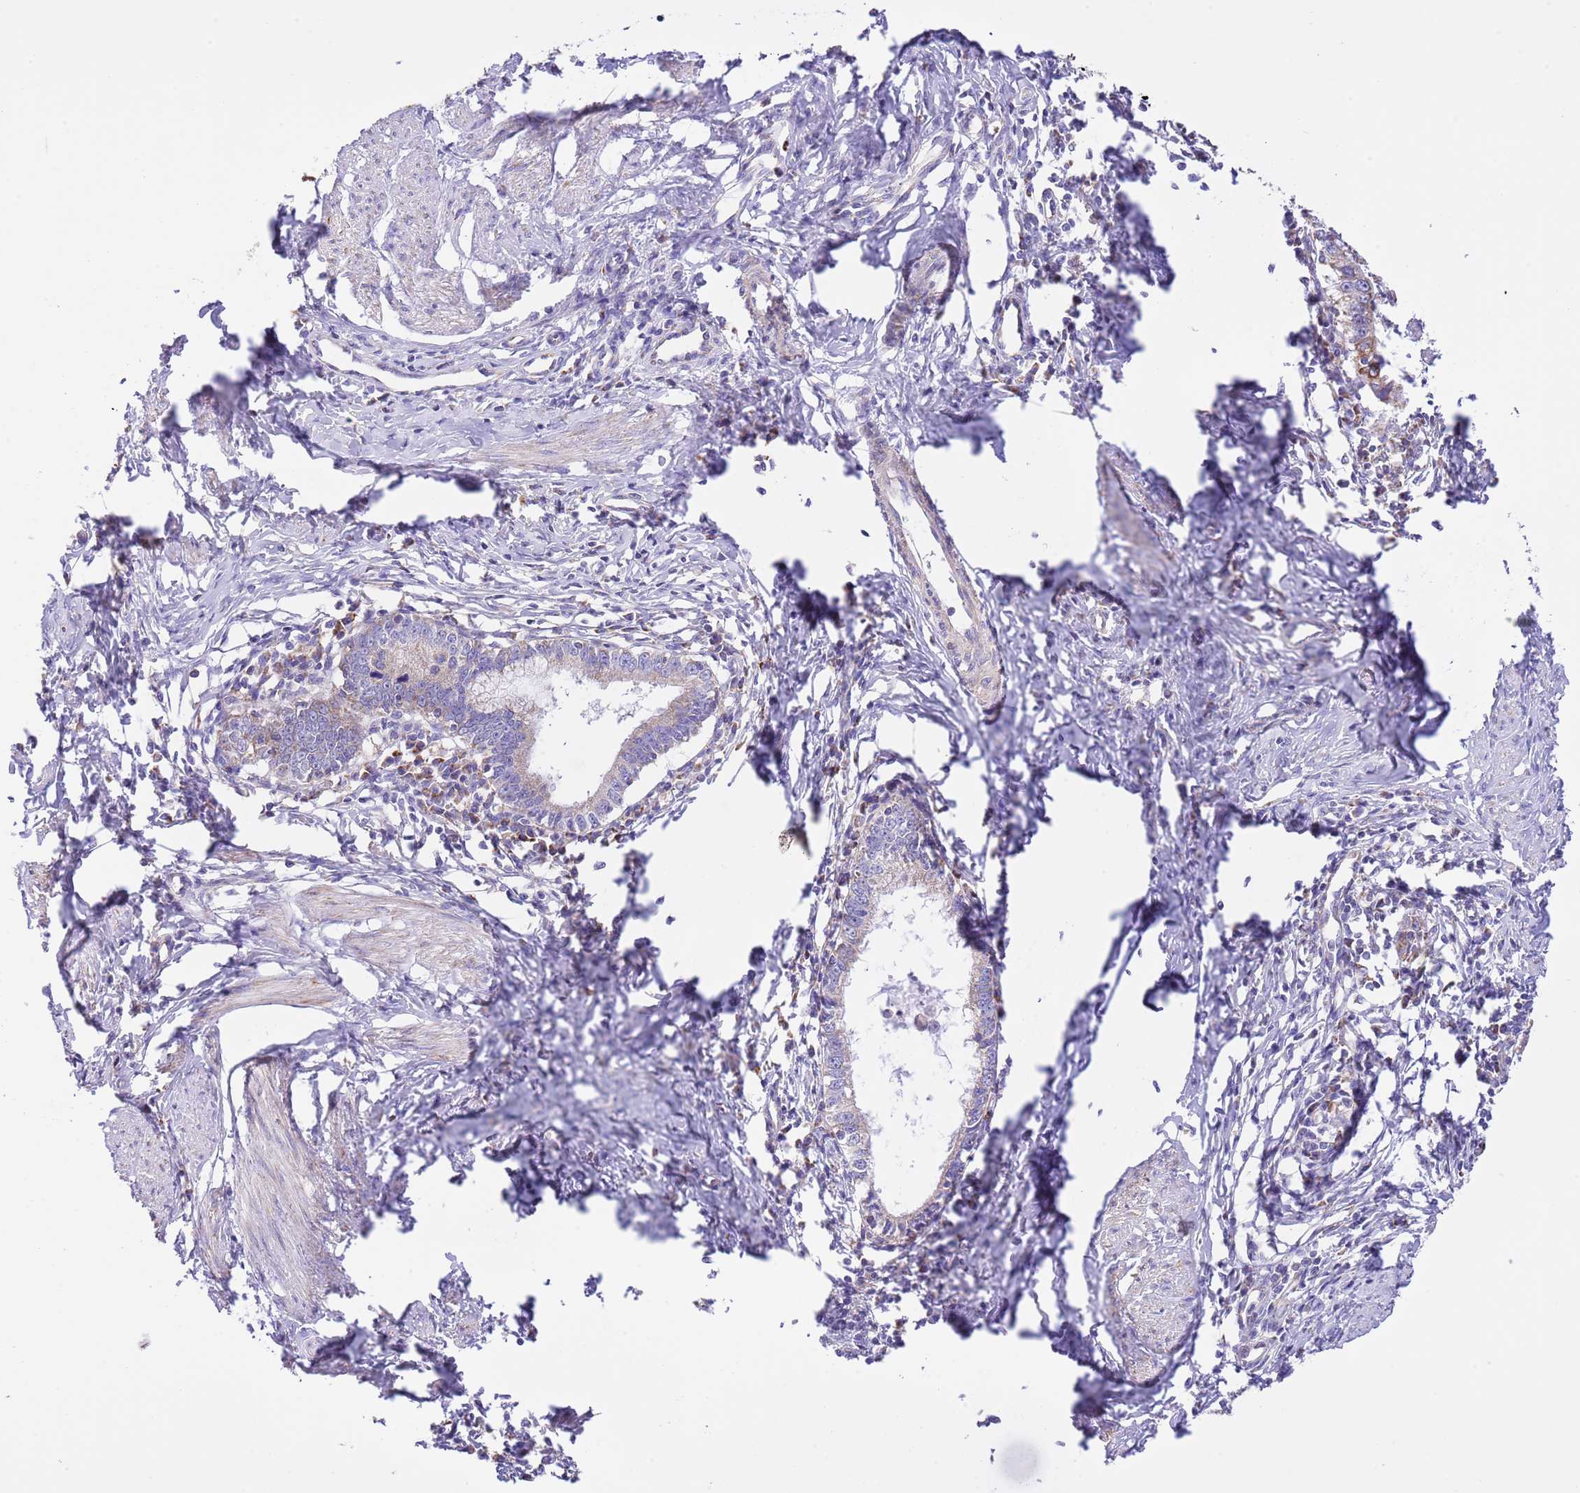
{"staining": {"intensity": "negative", "quantity": "none", "location": "none"}, "tissue": "cervical cancer", "cell_type": "Tumor cells", "image_type": "cancer", "snomed": [{"axis": "morphology", "description": "Adenocarcinoma, NOS"}, {"axis": "topography", "description": "Cervix"}], "caption": "Immunohistochemistry (IHC) micrograph of neoplastic tissue: human adenocarcinoma (cervical) stained with DAB displays no significant protein expression in tumor cells.", "gene": "SS18L2", "patient": {"sex": "female", "age": 36}}